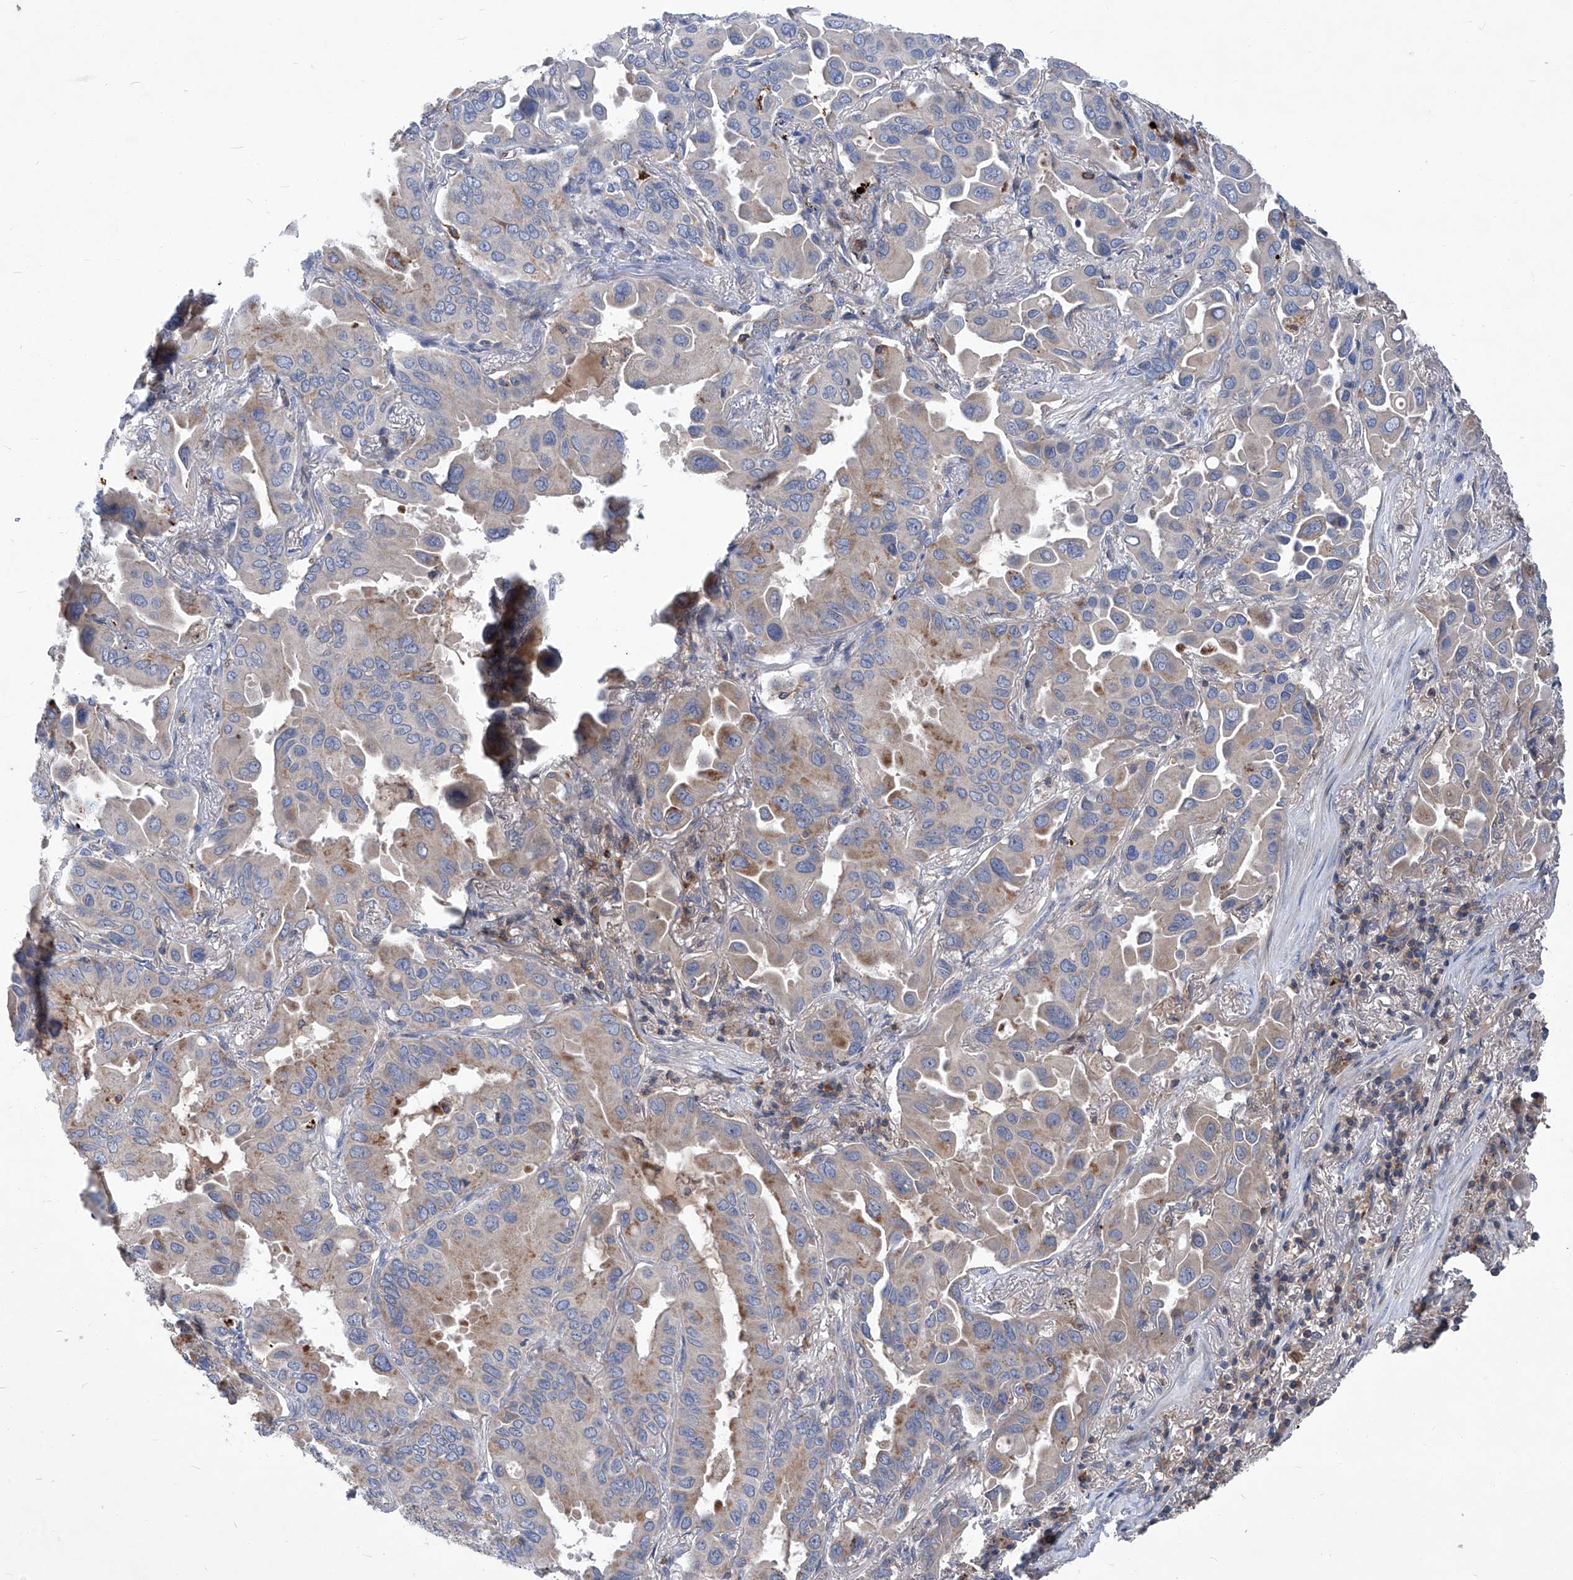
{"staining": {"intensity": "weak", "quantity": "<25%", "location": "cytoplasmic/membranous"}, "tissue": "lung cancer", "cell_type": "Tumor cells", "image_type": "cancer", "snomed": [{"axis": "morphology", "description": "Adenocarcinoma, NOS"}, {"axis": "topography", "description": "Lung"}], "caption": "High power microscopy micrograph of an immunohistochemistry (IHC) histopathology image of lung cancer, revealing no significant expression in tumor cells.", "gene": "EPHA8", "patient": {"sex": "male", "age": 64}}